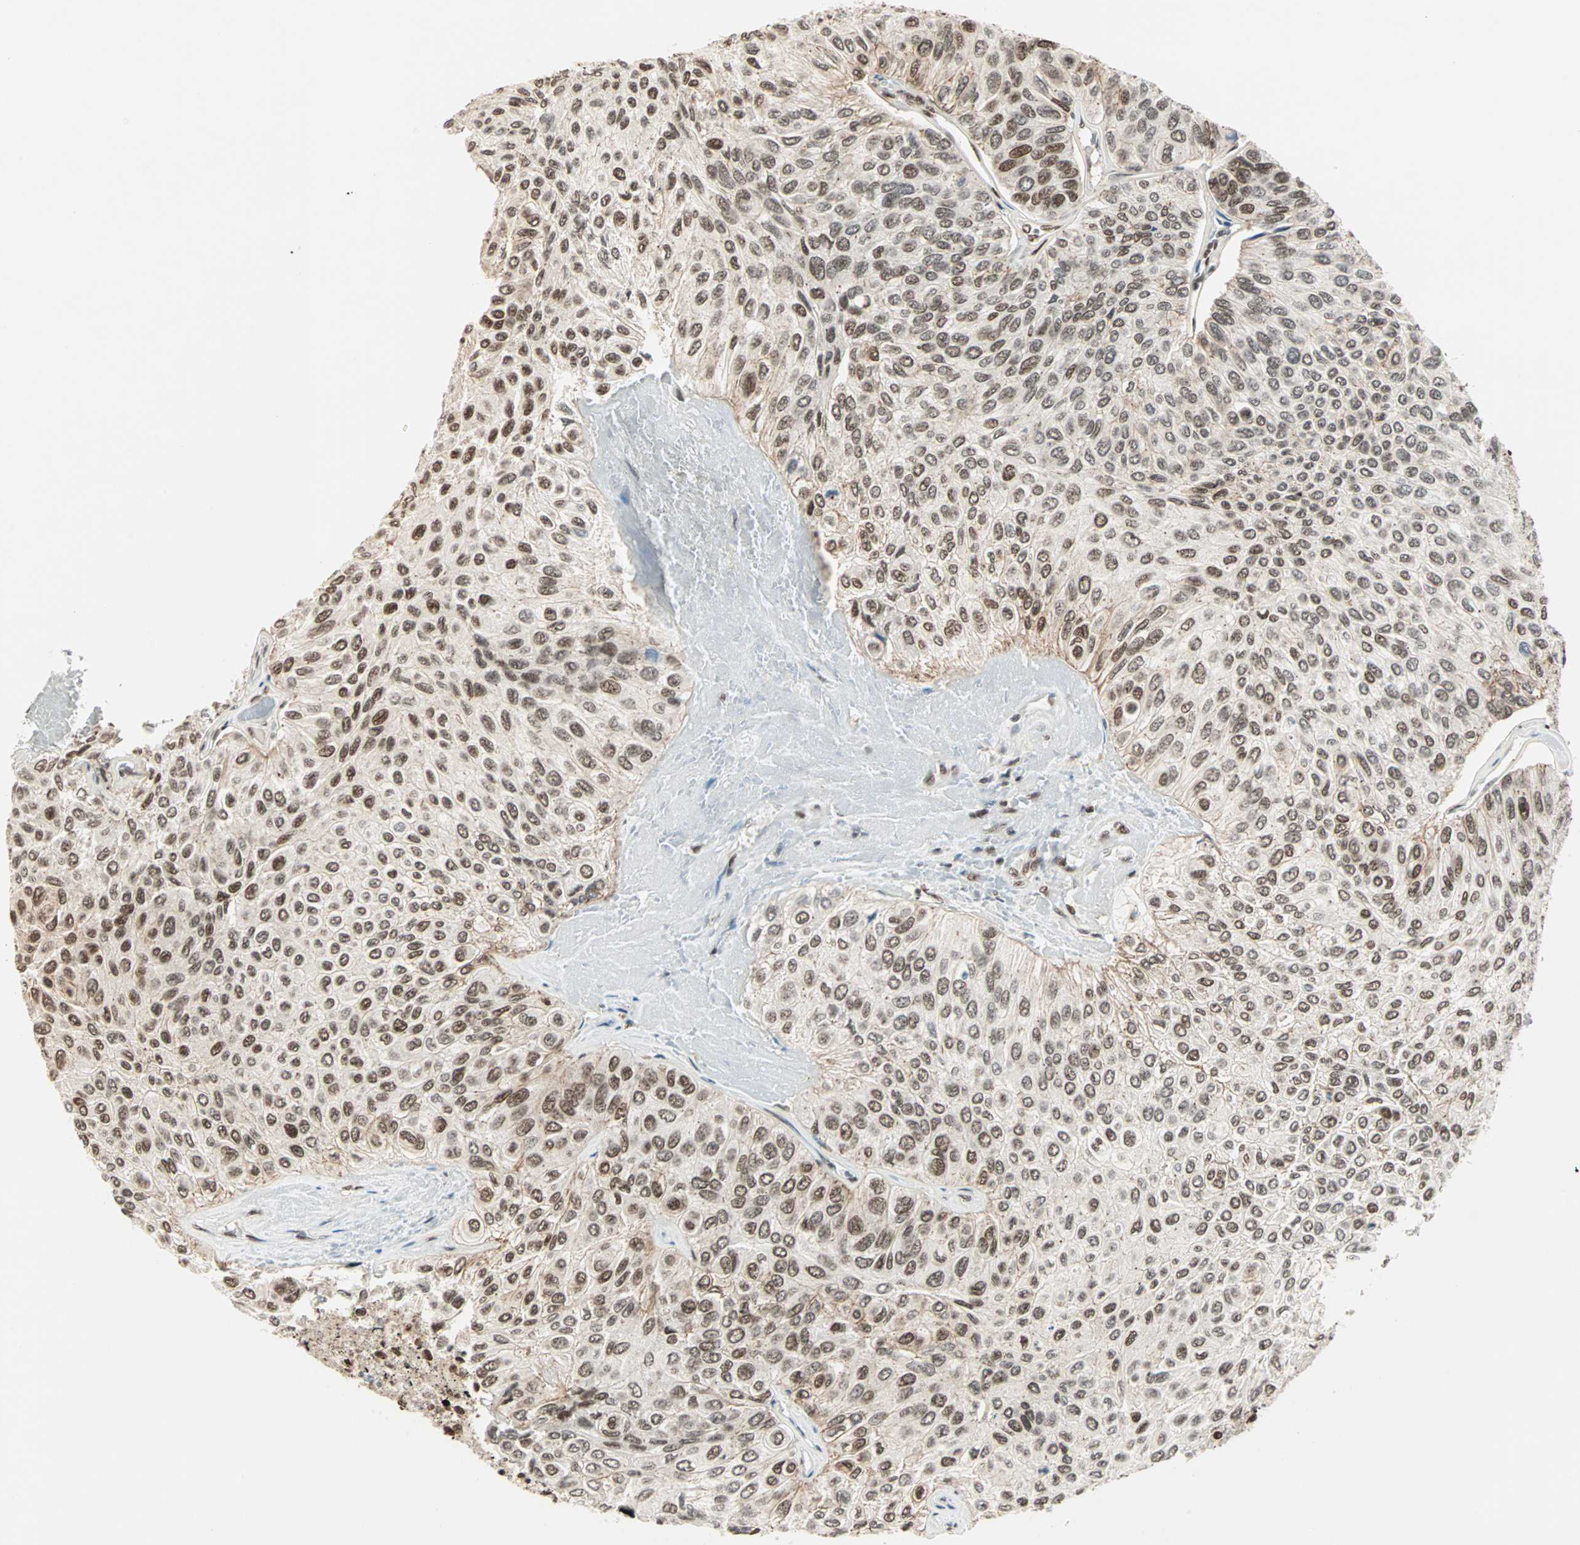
{"staining": {"intensity": "moderate", "quantity": ">75%", "location": "nuclear"}, "tissue": "urothelial cancer", "cell_type": "Tumor cells", "image_type": "cancer", "snomed": [{"axis": "morphology", "description": "Urothelial carcinoma, High grade"}, {"axis": "topography", "description": "Urinary bladder"}], "caption": "Protein analysis of urothelial carcinoma (high-grade) tissue exhibits moderate nuclear staining in about >75% of tumor cells.", "gene": "BLM", "patient": {"sex": "male", "age": 66}}